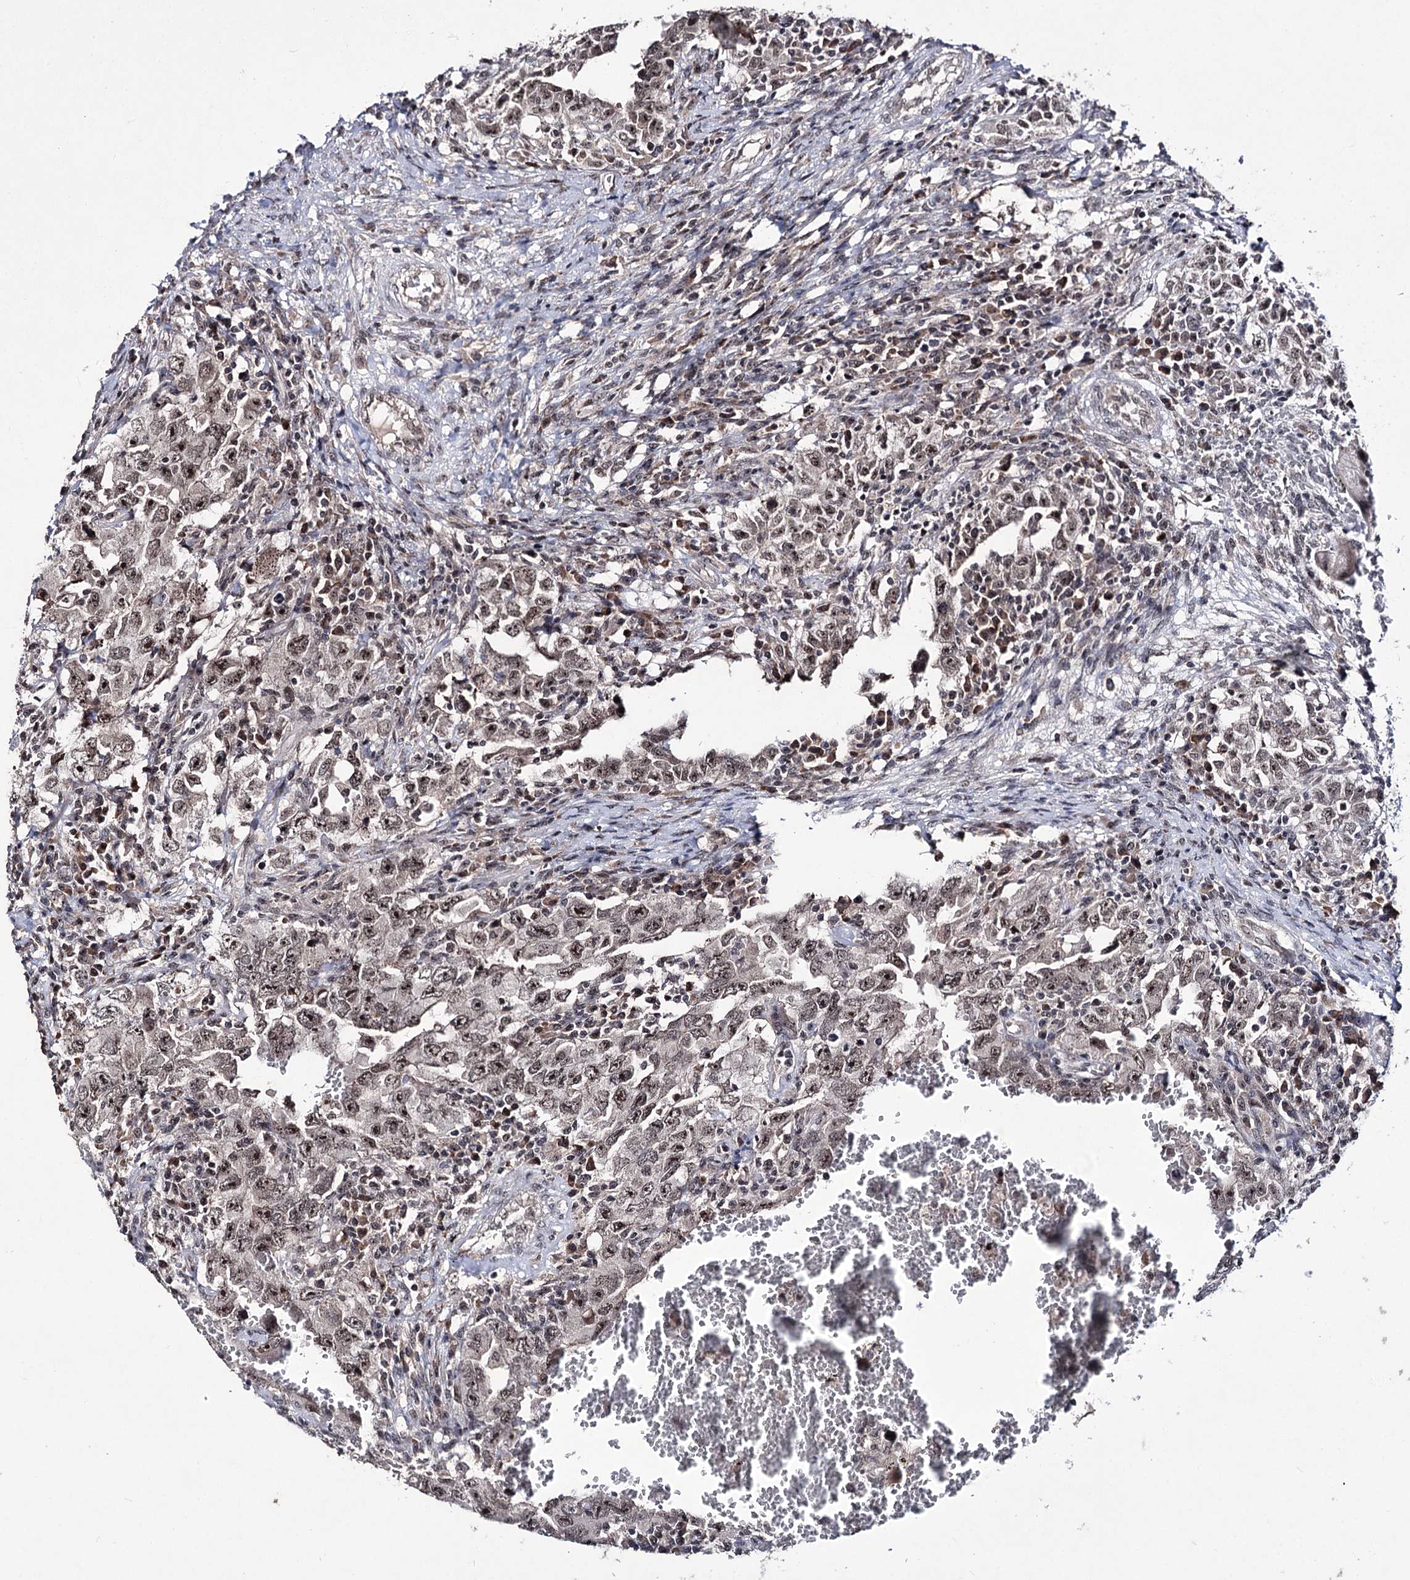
{"staining": {"intensity": "moderate", "quantity": ">75%", "location": "nuclear"}, "tissue": "testis cancer", "cell_type": "Tumor cells", "image_type": "cancer", "snomed": [{"axis": "morphology", "description": "Carcinoma, Embryonal, NOS"}, {"axis": "topography", "description": "Testis"}], "caption": "Testis cancer (embryonal carcinoma) stained with immunohistochemistry (IHC) reveals moderate nuclear staining in approximately >75% of tumor cells.", "gene": "VGLL4", "patient": {"sex": "male", "age": 26}}